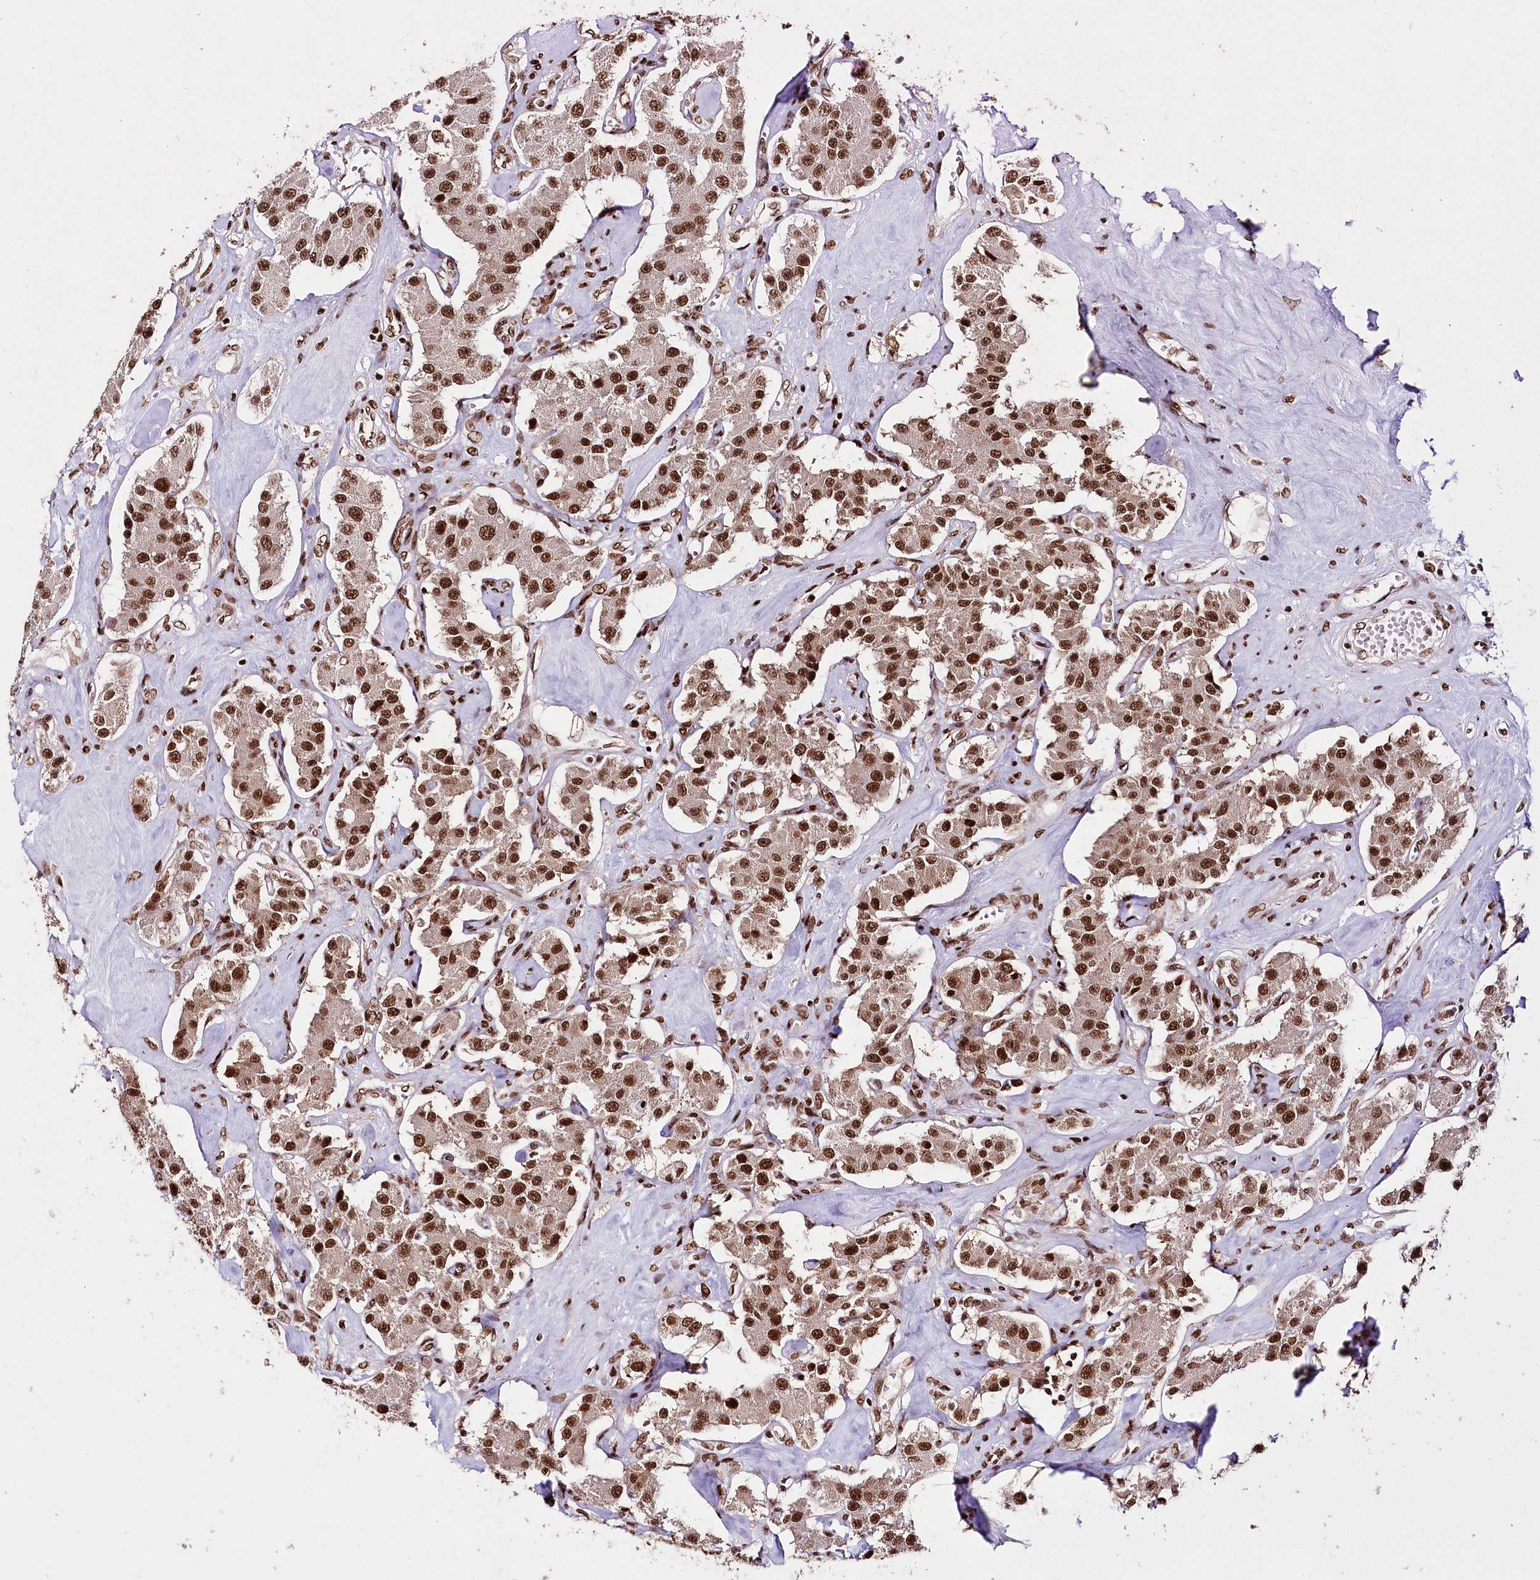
{"staining": {"intensity": "strong", "quantity": ">75%", "location": "nuclear"}, "tissue": "carcinoid", "cell_type": "Tumor cells", "image_type": "cancer", "snomed": [{"axis": "morphology", "description": "Carcinoid, malignant, NOS"}, {"axis": "topography", "description": "Pancreas"}], "caption": "Immunohistochemistry image of neoplastic tissue: malignant carcinoid stained using IHC reveals high levels of strong protein expression localized specifically in the nuclear of tumor cells, appearing as a nuclear brown color.", "gene": "SMARCE1", "patient": {"sex": "male", "age": 41}}